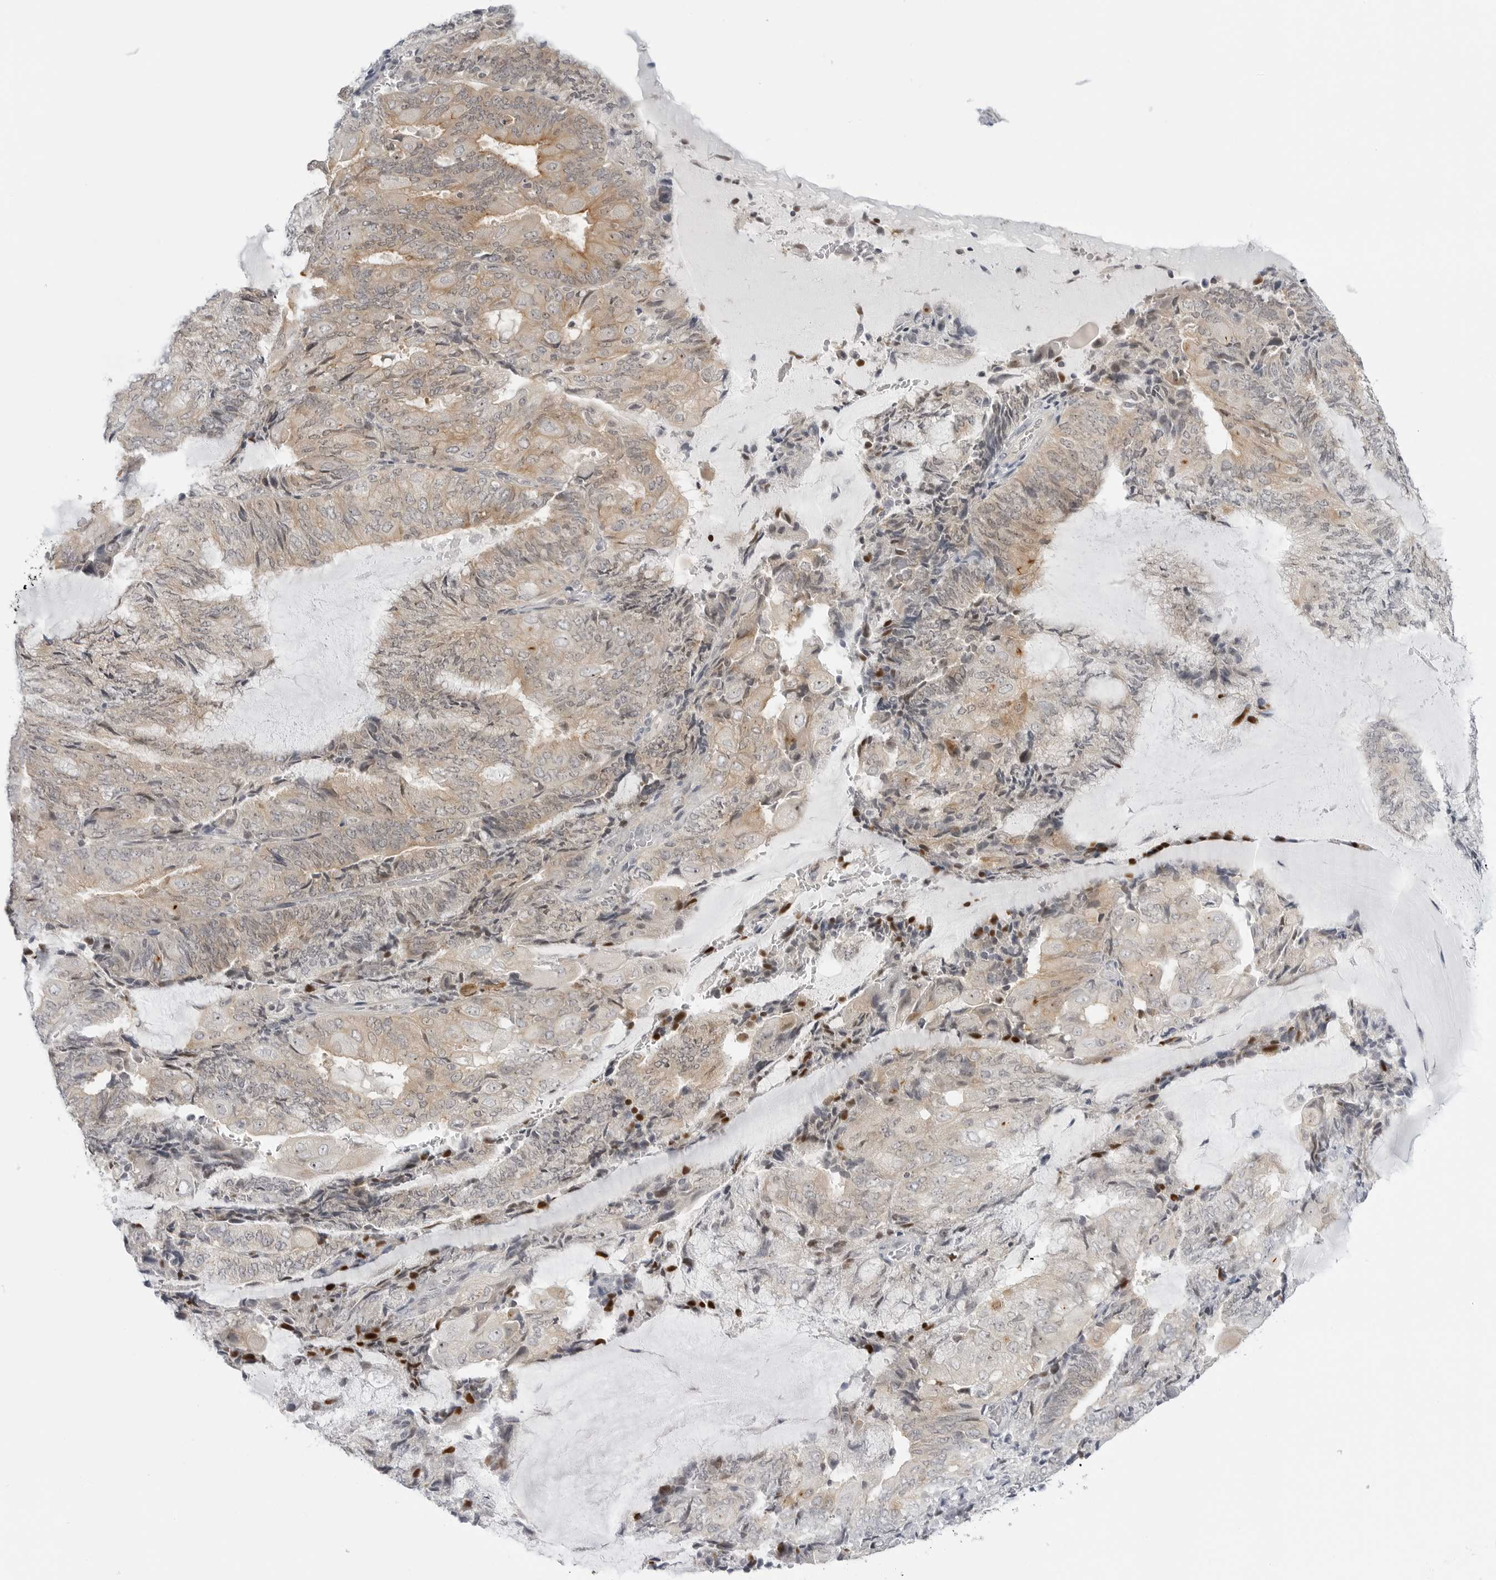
{"staining": {"intensity": "weak", "quantity": "25%-75%", "location": "cytoplasmic/membranous"}, "tissue": "endometrial cancer", "cell_type": "Tumor cells", "image_type": "cancer", "snomed": [{"axis": "morphology", "description": "Adenocarcinoma, NOS"}, {"axis": "topography", "description": "Endometrium"}], "caption": "Endometrial cancer stained with a brown dye shows weak cytoplasmic/membranous positive positivity in approximately 25%-75% of tumor cells.", "gene": "MAP2K5", "patient": {"sex": "female", "age": 81}}